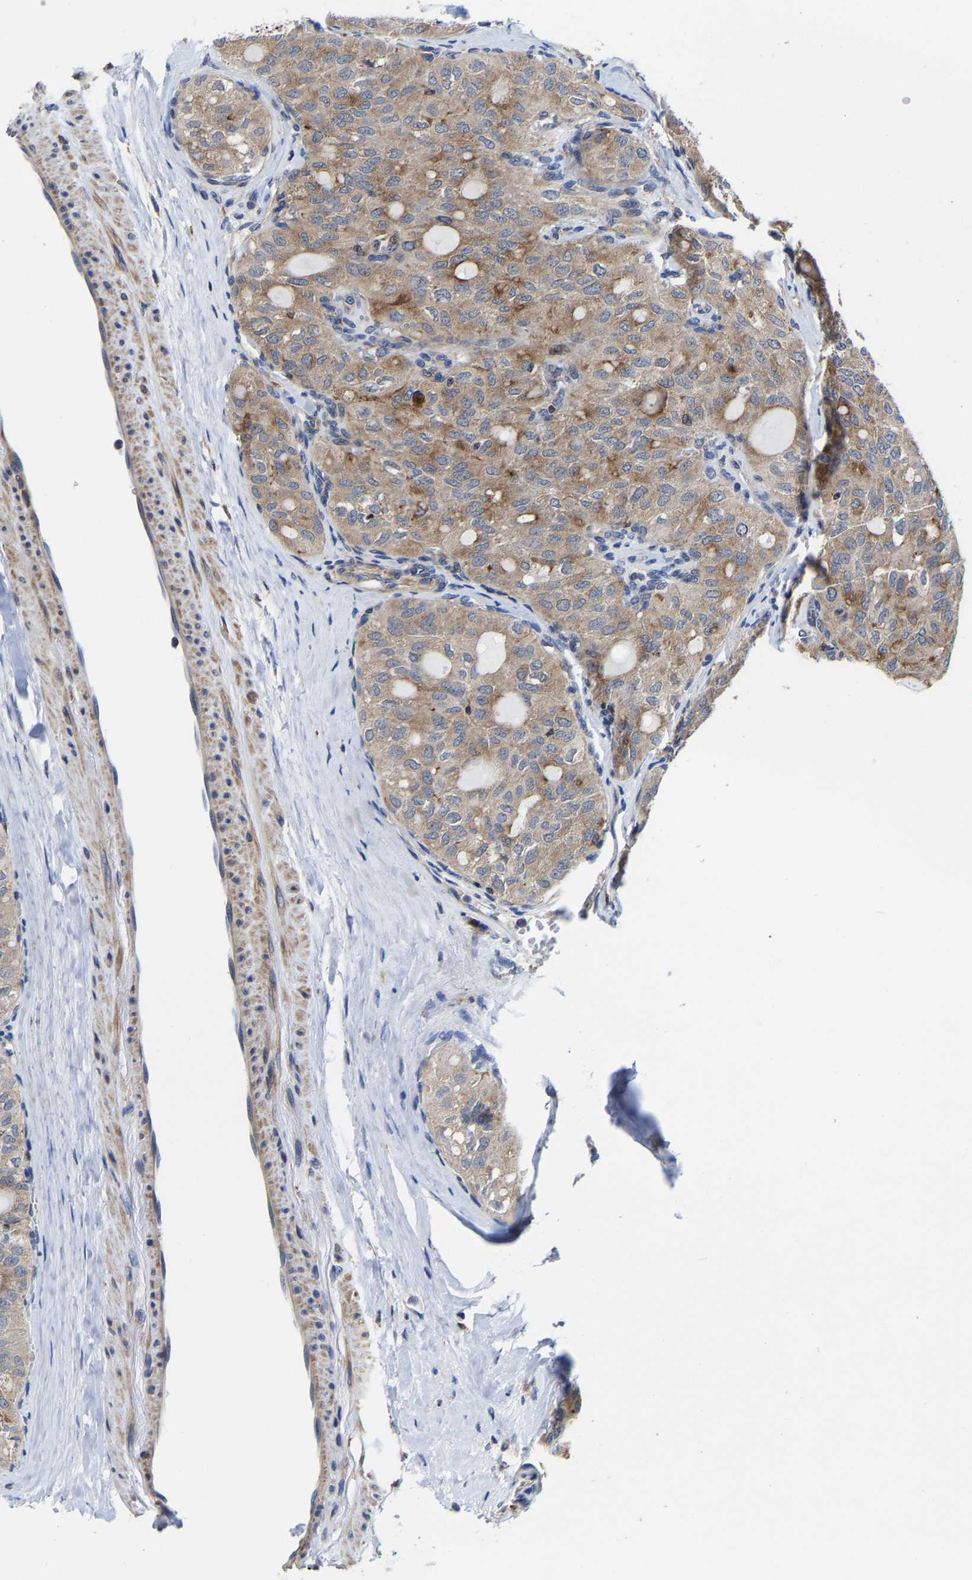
{"staining": {"intensity": "weak", "quantity": "25%-75%", "location": "cytoplasmic/membranous"}, "tissue": "thyroid cancer", "cell_type": "Tumor cells", "image_type": "cancer", "snomed": [{"axis": "morphology", "description": "Follicular adenoma carcinoma, NOS"}, {"axis": "topography", "description": "Thyroid gland"}], "caption": "Protein positivity by immunohistochemistry (IHC) reveals weak cytoplasmic/membranous expression in approximately 25%-75% of tumor cells in thyroid cancer. The staining was performed using DAB (3,3'-diaminobenzidine), with brown indicating positive protein expression. Nuclei are stained blue with hematoxylin.", "gene": "PFKFB3", "patient": {"sex": "male", "age": 75}}